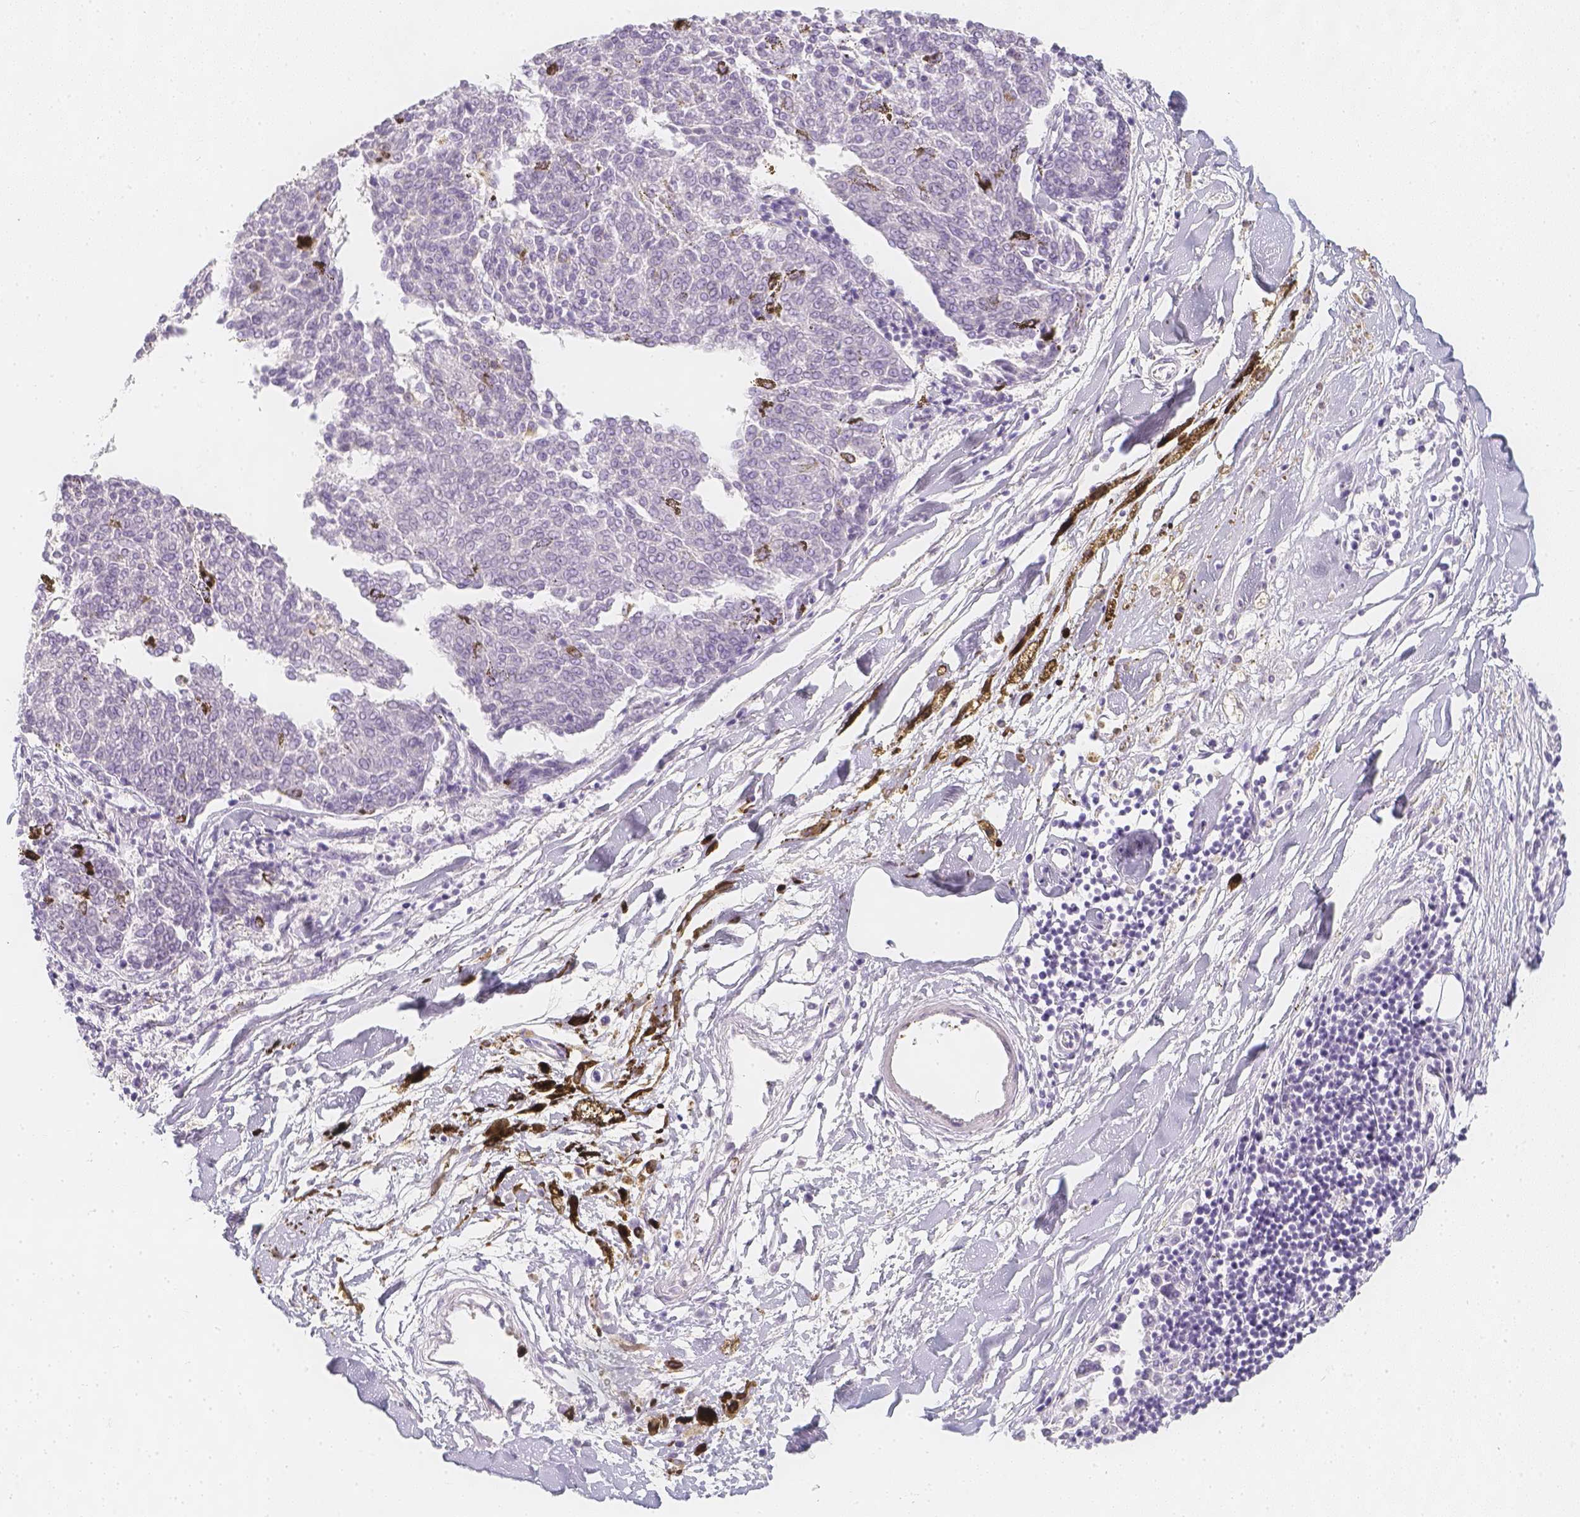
{"staining": {"intensity": "negative", "quantity": "none", "location": "none"}, "tissue": "melanoma", "cell_type": "Tumor cells", "image_type": "cancer", "snomed": [{"axis": "morphology", "description": "Malignant melanoma, NOS"}, {"axis": "topography", "description": "Skin"}], "caption": "Immunohistochemistry histopathology image of neoplastic tissue: human malignant melanoma stained with DAB (3,3'-diaminobenzidine) shows no significant protein positivity in tumor cells.", "gene": "SLC18A1", "patient": {"sex": "female", "age": 72}}